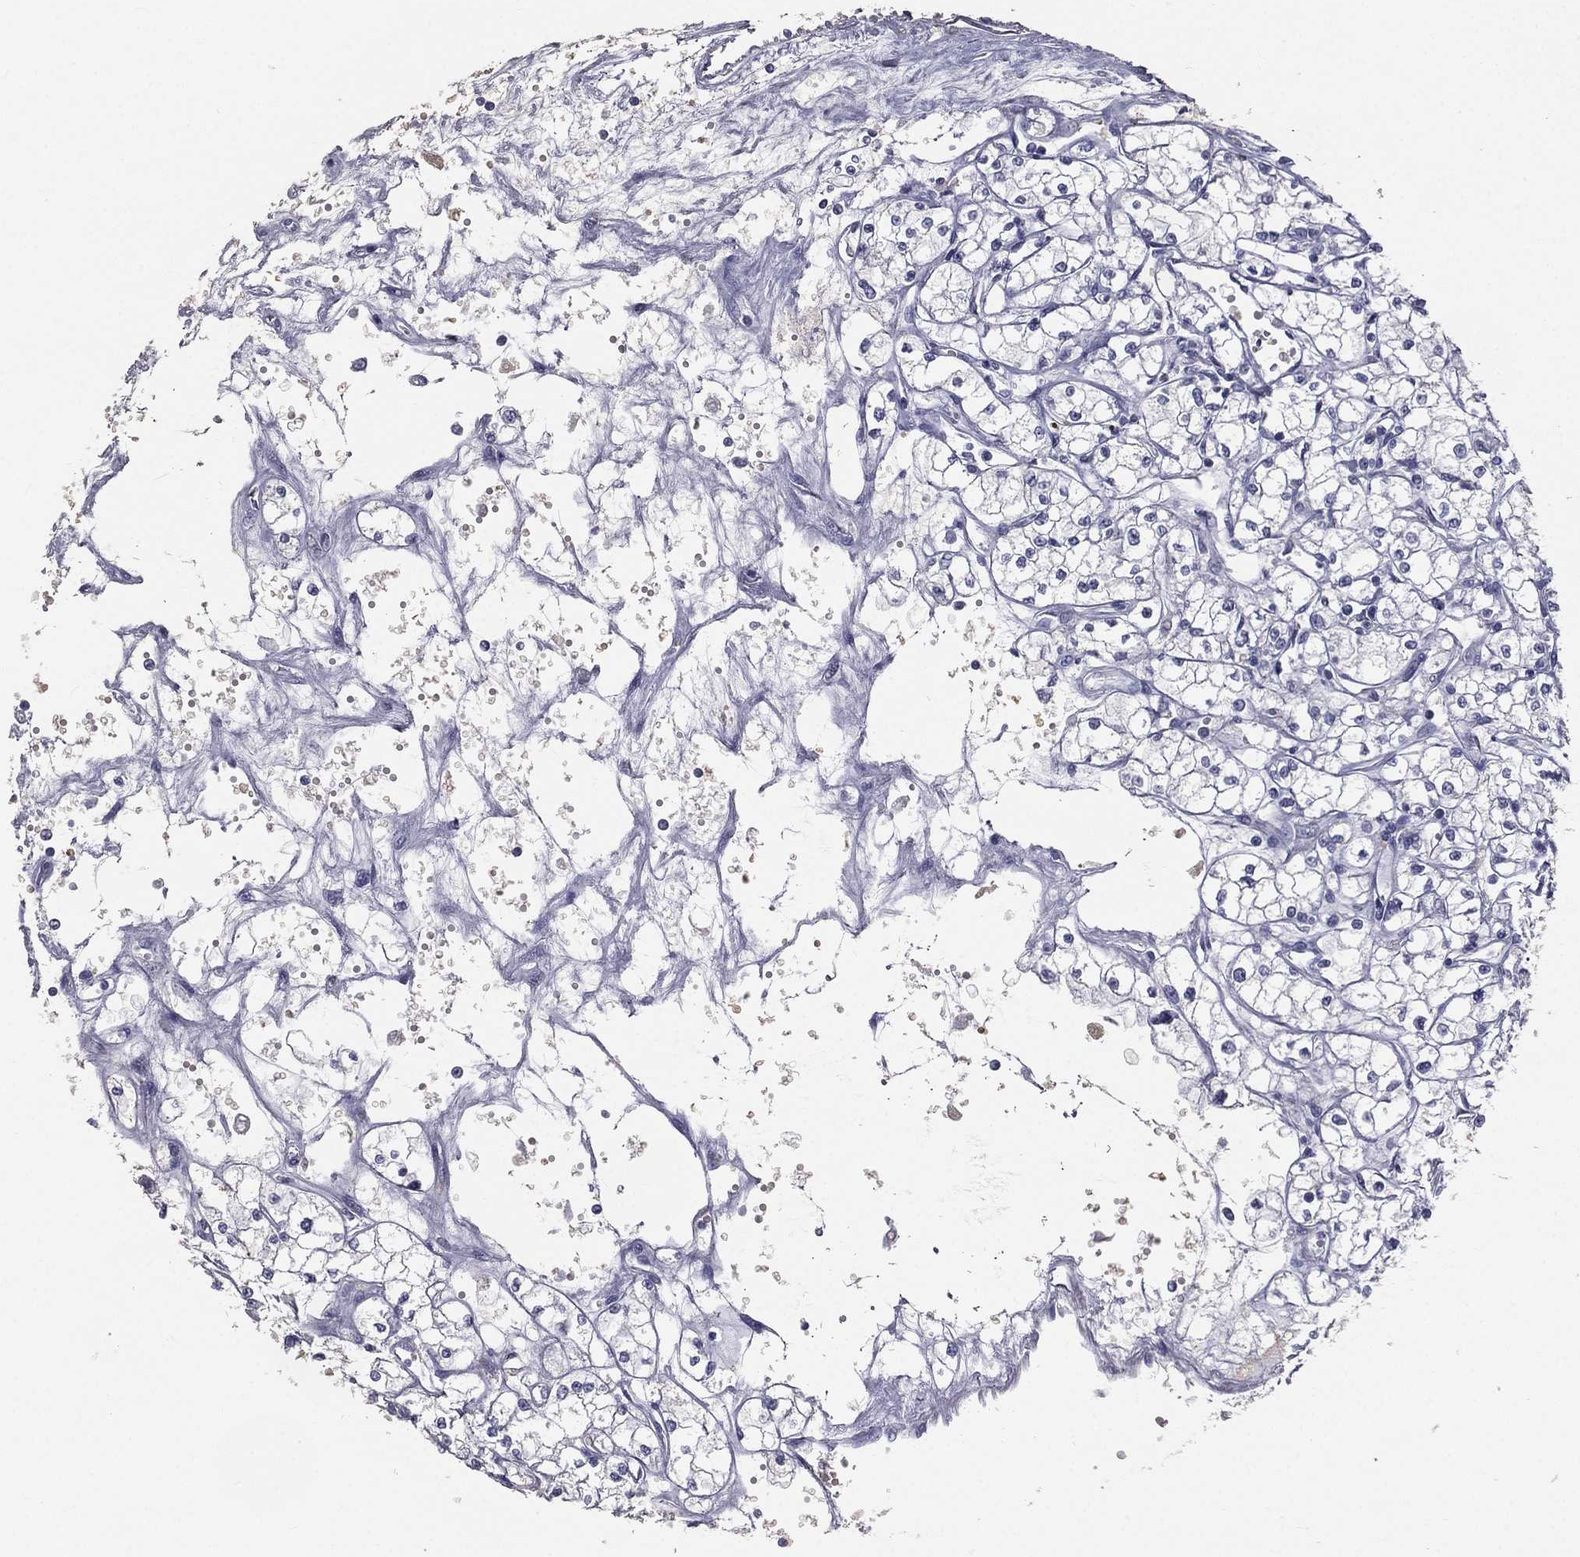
{"staining": {"intensity": "negative", "quantity": "none", "location": "none"}, "tissue": "renal cancer", "cell_type": "Tumor cells", "image_type": "cancer", "snomed": [{"axis": "morphology", "description": "Adenocarcinoma, NOS"}, {"axis": "topography", "description": "Kidney"}], "caption": "High power microscopy histopathology image of an IHC histopathology image of renal adenocarcinoma, revealing no significant positivity in tumor cells.", "gene": "ESX1", "patient": {"sex": "male", "age": 67}}